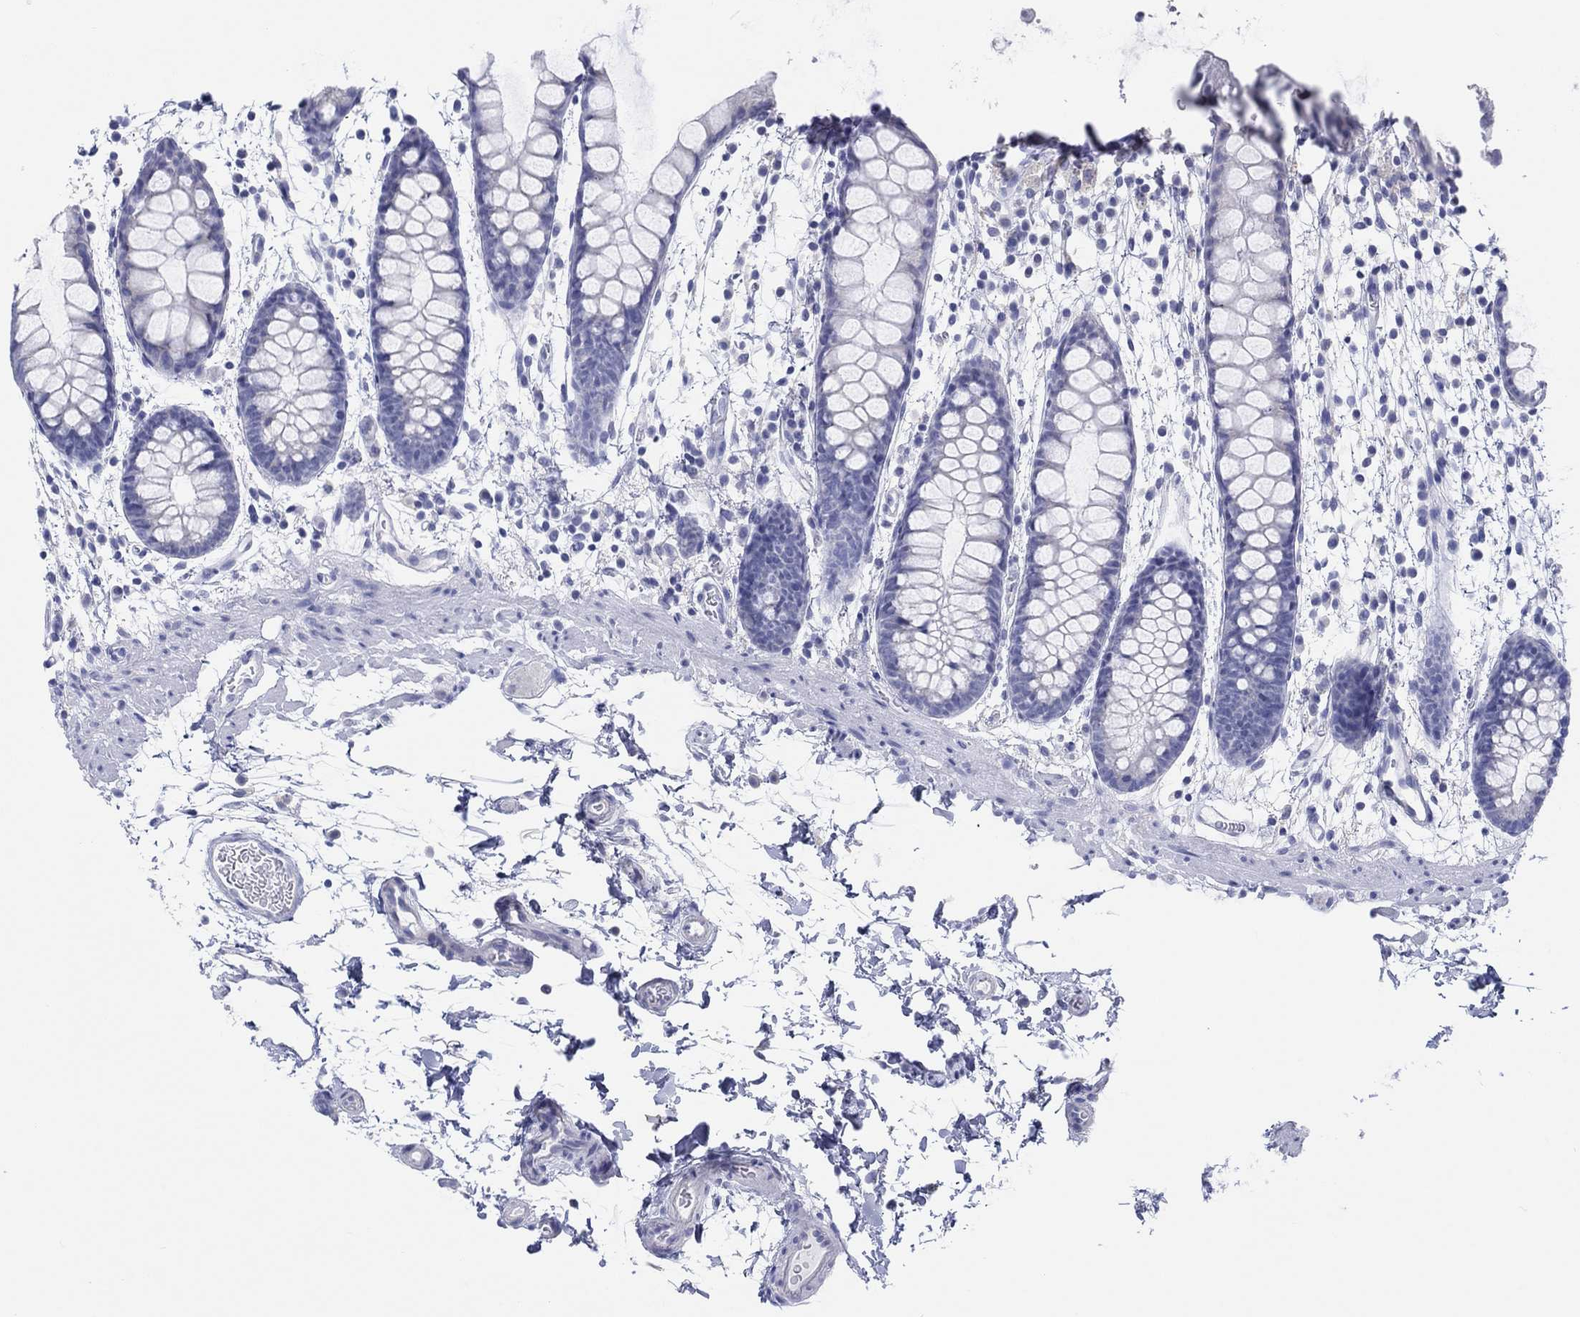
{"staining": {"intensity": "negative", "quantity": "none", "location": "none"}, "tissue": "rectum", "cell_type": "Glandular cells", "image_type": "normal", "snomed": [{"axis": "morphology", "description": "Normal tissue, NOS"}, {"axis": "topography", "description": "Rectum"}], "caption": "A high-resolution histopathology image shows immunohistochemistry staining of benign rectum, which demonstrates no significant positivity in glandular cells.", "gene": "ERICH3", "patient": {"sex": "male", "age": 57}}